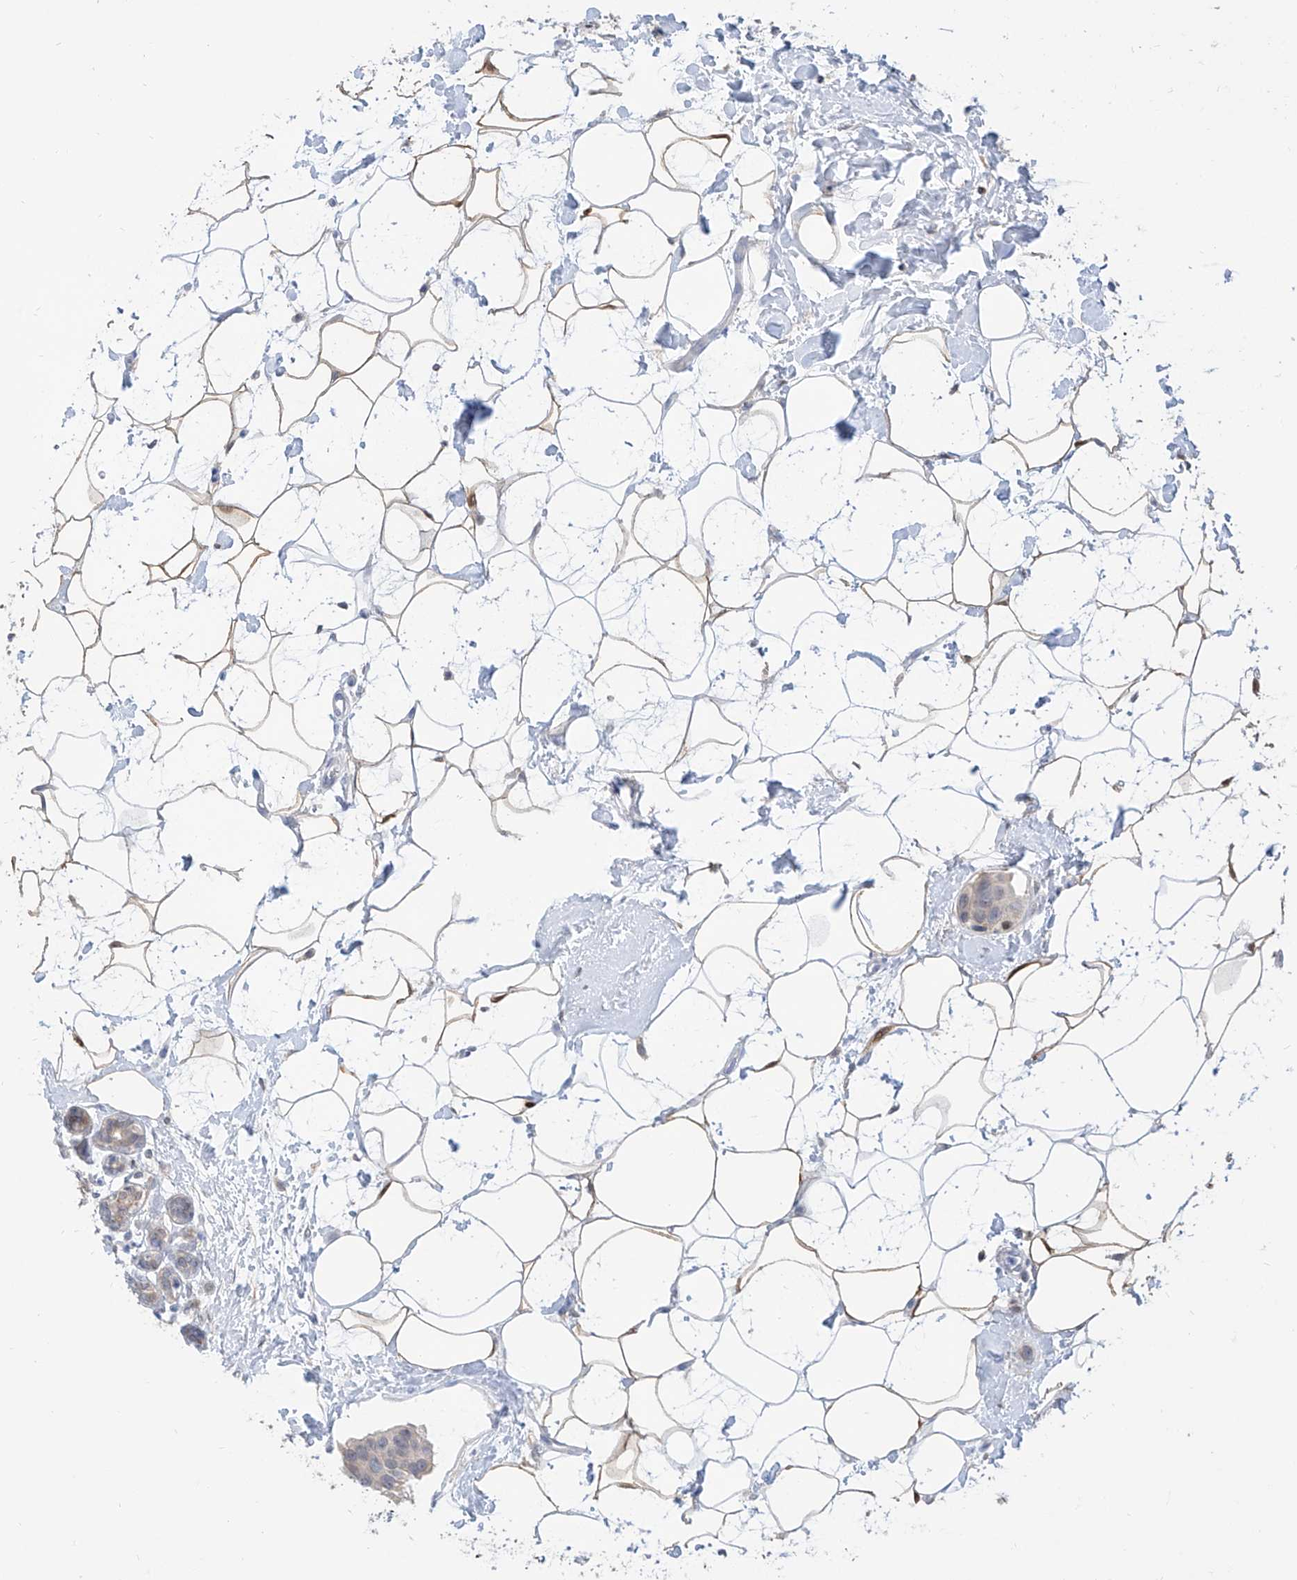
{"staining": {"intensity": "negative", "quantity": "none", "location": "none"}, "tissue": "breast cancer", "cell_type": "Tumor cells", "image_type": "cancer", "snomed": [{"axis": "morphology", "description": "Normal tissue, NOS"}, {"axis": "morphology", "description": "Duct carcinoma"}, {"axis": "topography", "description": "Breast"}], "caption": "Protein analysis of breast infiltrating ductal carcinoma shows no significant staining in tumor cells. Nuclei are stained in blue.", "gene": "PDXK", "patient": {"sex": "female", "age": 39}}